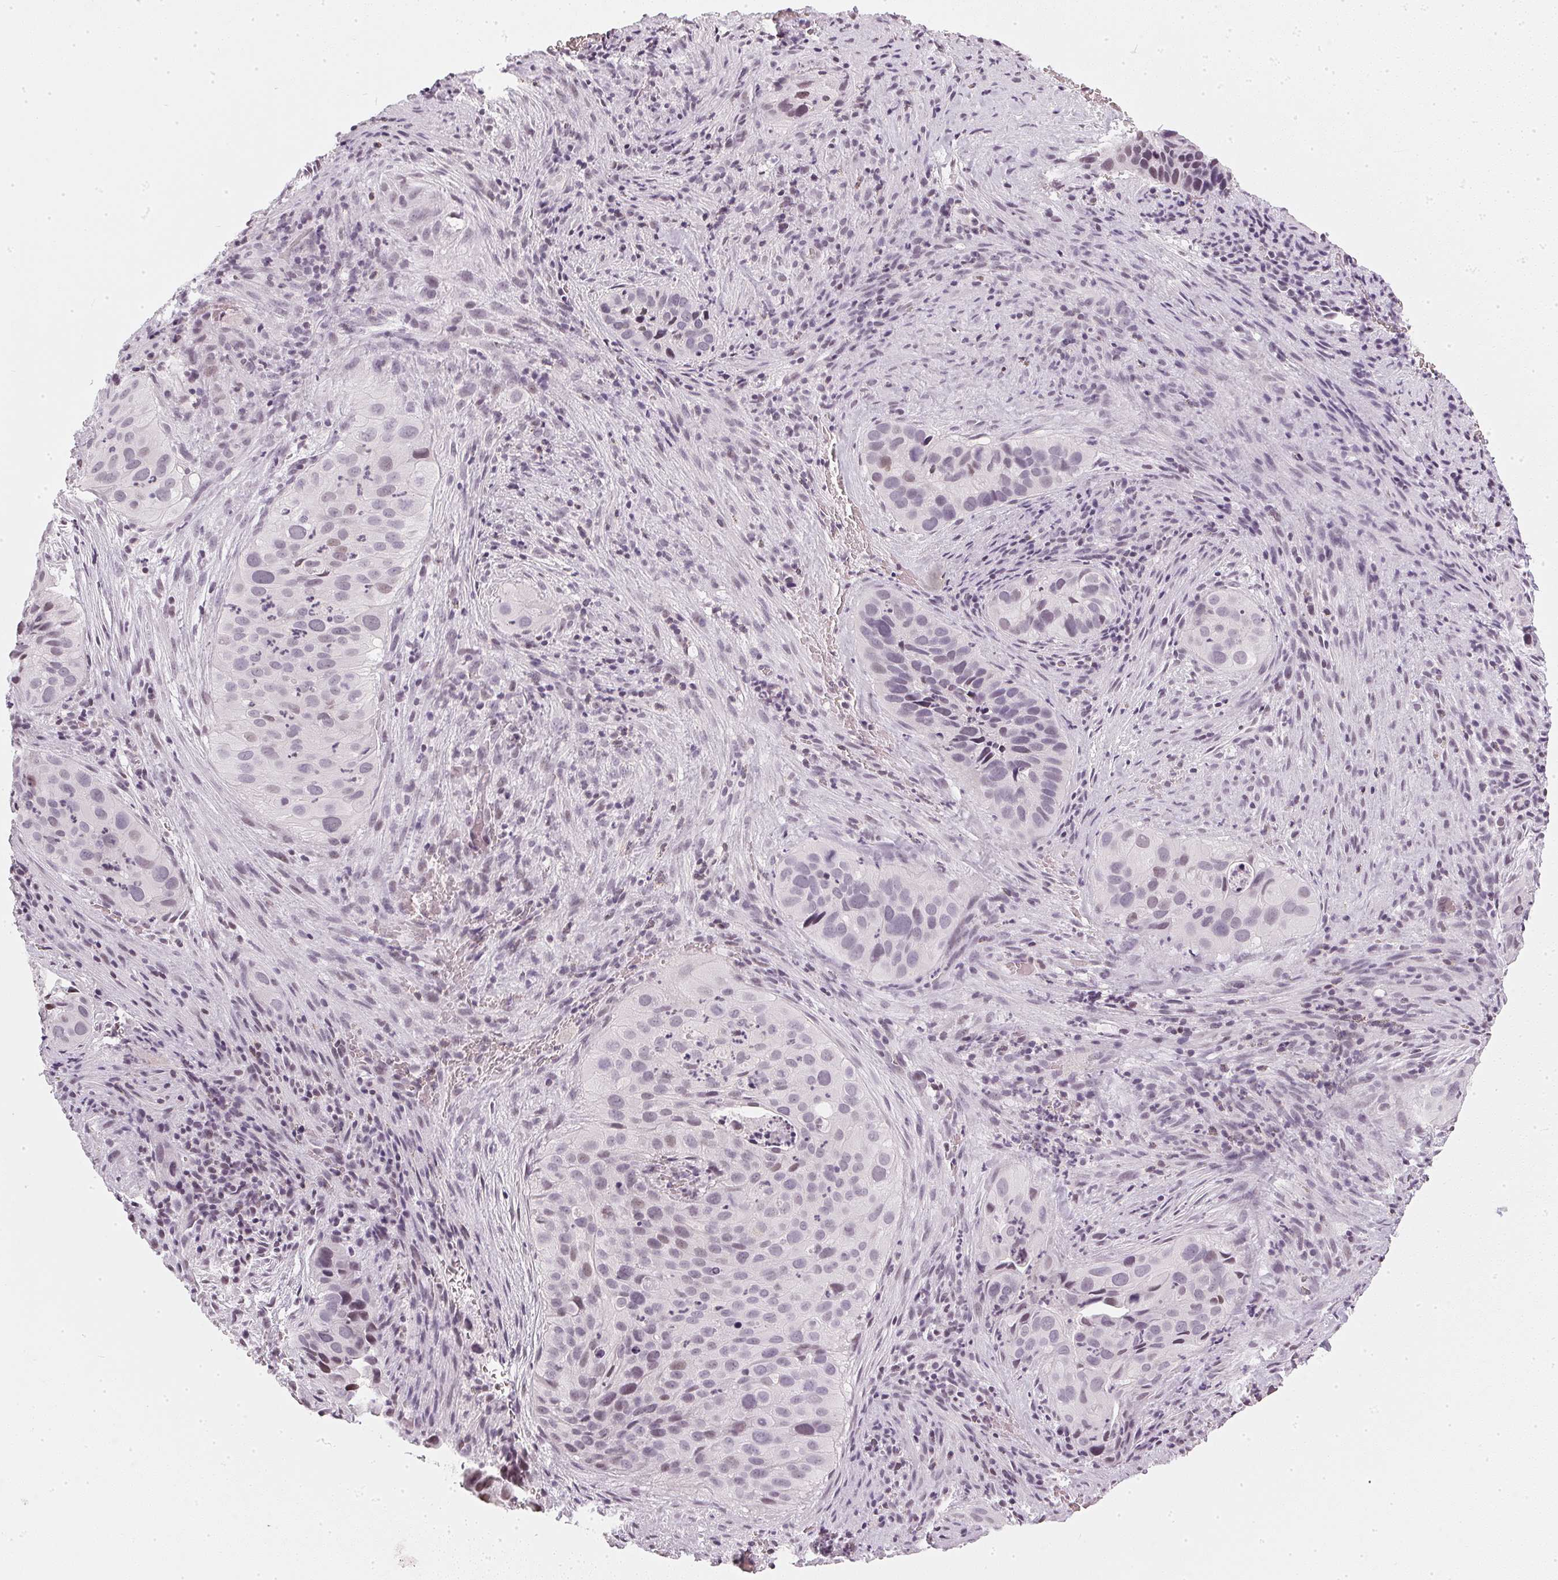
{"staining": {"intensity": "negative", "quantity": "none", "location": "none"}, "tissue": "cervical cancer", "cell_type": "Tumor cells", "image_type": "cancer", "snomed": [{"axis": "morphology", "description": "Squamous cell carcinoma, NOS"}, {"axis": "topography", "description": "Cervix"}], "caption": "Cervical cancer (squamous cell carcinoma) stained for a protein using immunohistochemistry (IHC) demonstrates no positivity tumor cells.", "gene": "DNAJC6", "patient": {"sex": "female", "age": 38}}